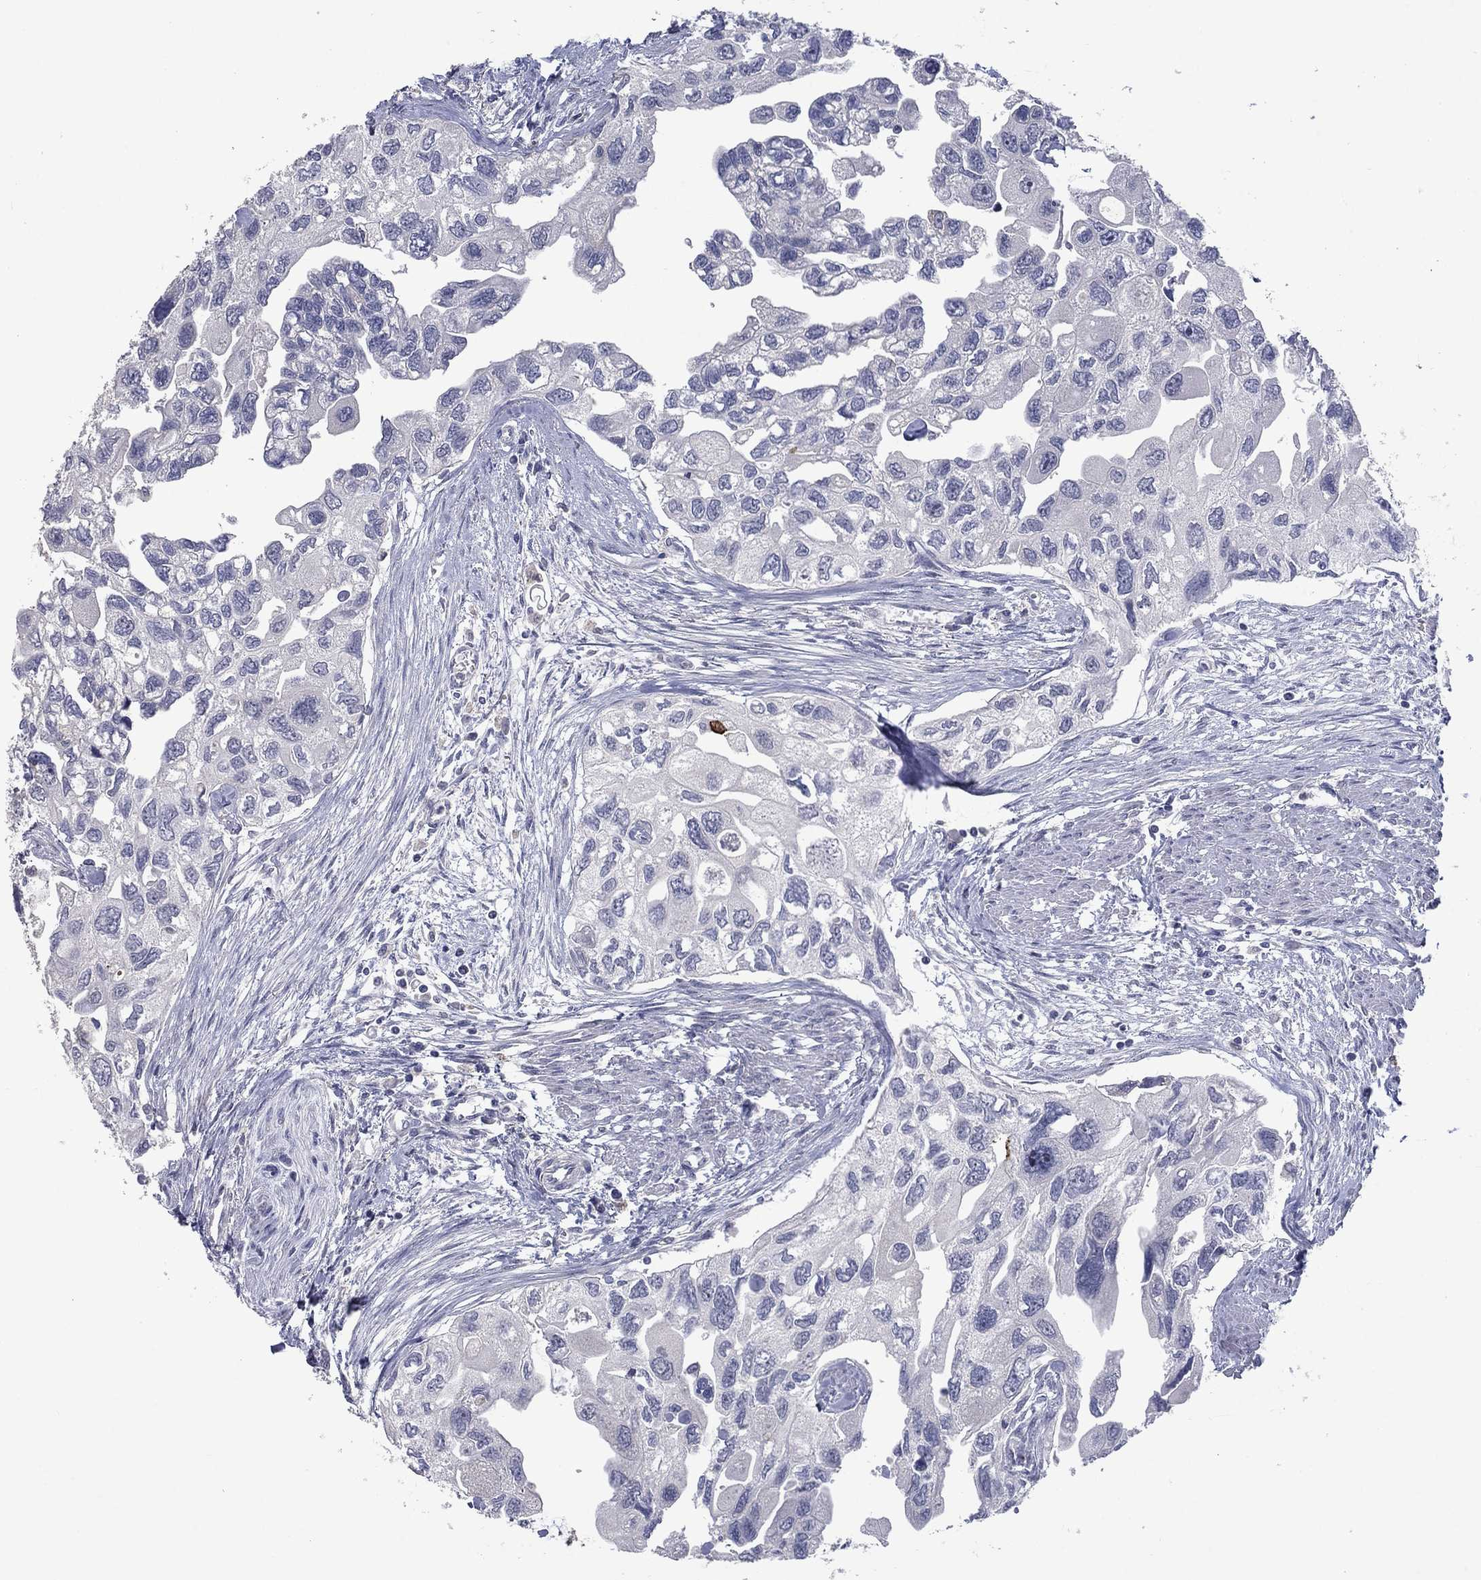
{"staining": {"intensity": "negative", "quantity": "none", "location": "none"}, "tissue": "urothelial cancer", "cell_type": "Tumor cells", "image_type": "cancer", "snomed": [{"axis": "morphology", "description": "Urothelial carcinoma, High grade"}, {"axis": "topography", "description": "Urinary bladder"}], "caption": "Urothelial cancer stained for a protein using IHC exhibits no staining tumor cells.", "gene": "PLEK", "patient": {"sex": "male", "age": 59}}